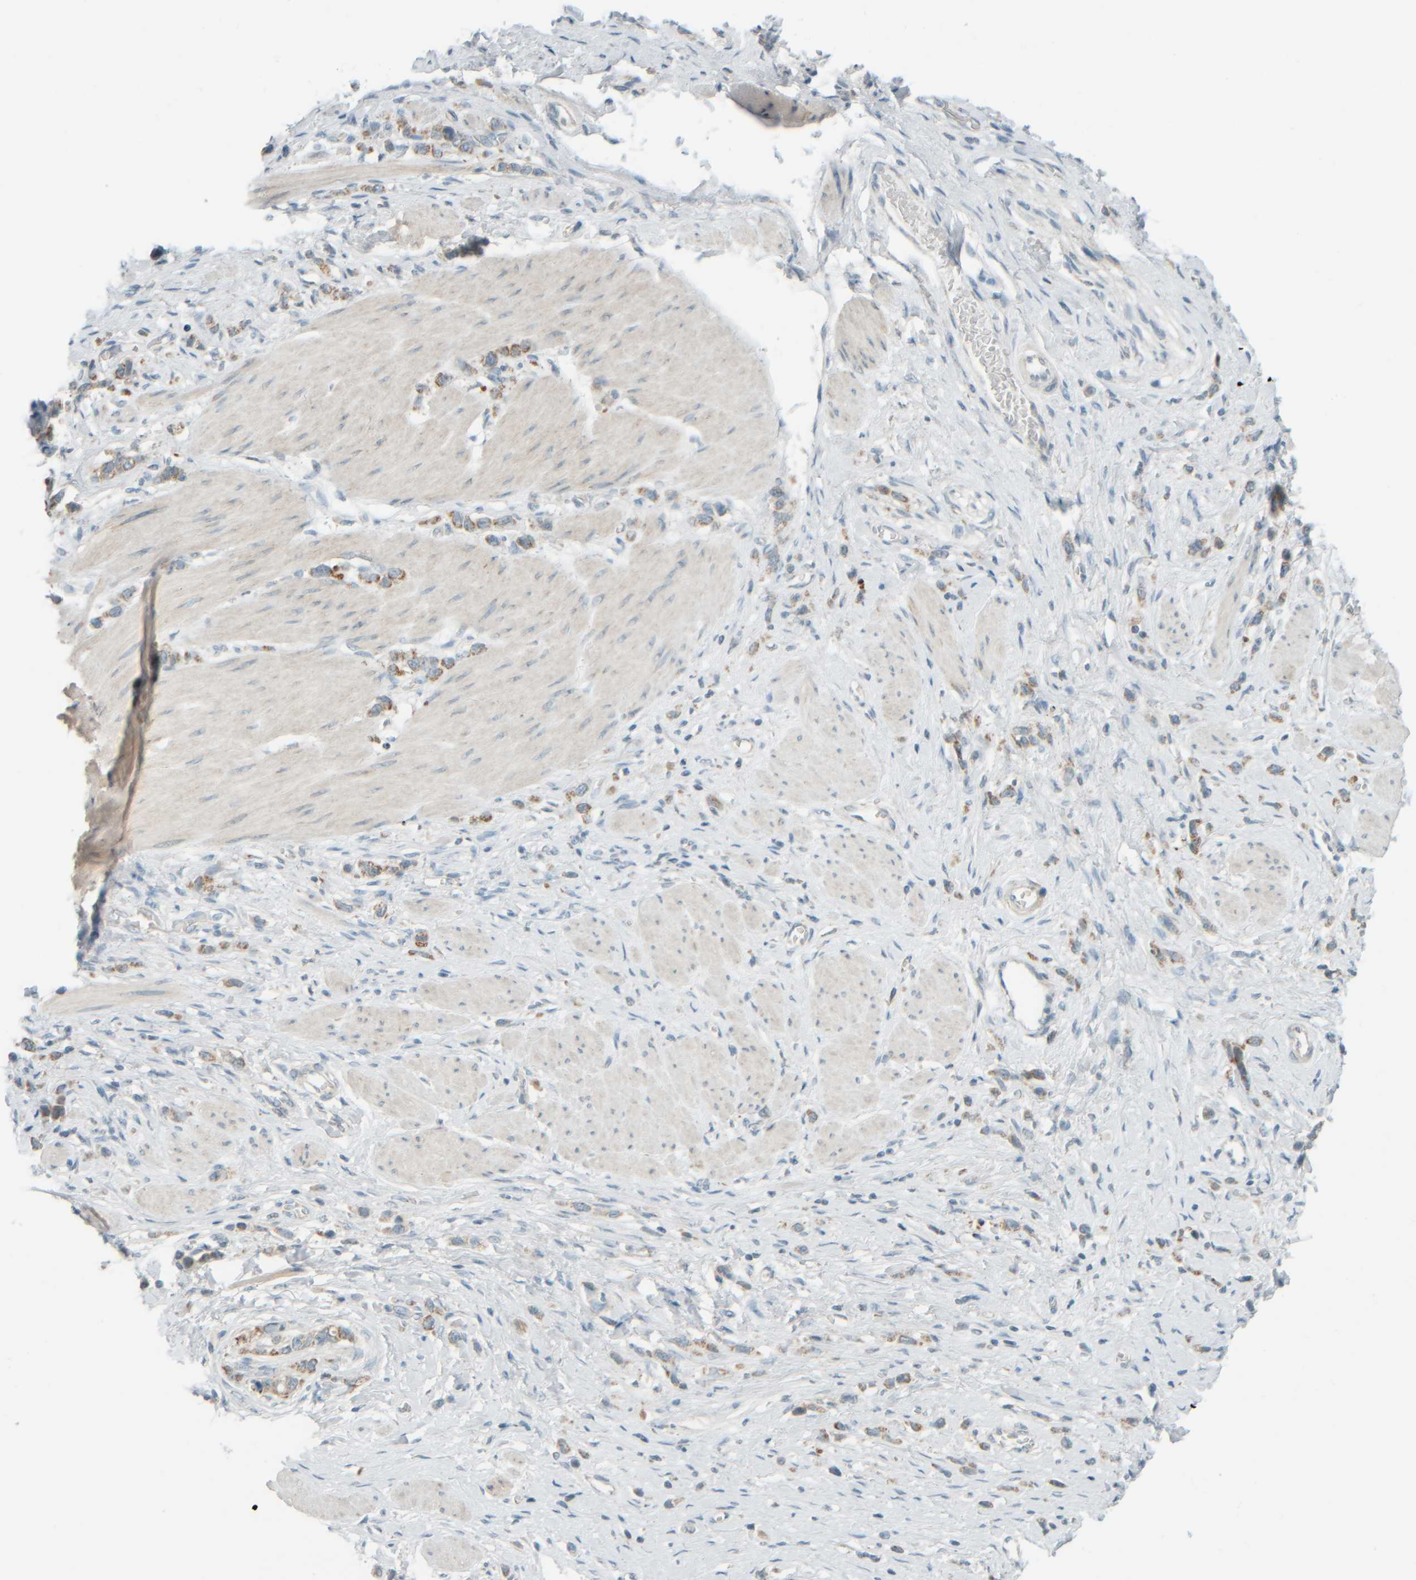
{"staining": {"intensity": "moderate", "quantity": "25%-75%", "location": "cytoplasmic/membranous"}, "tissue": "stomach cancer", "cell_type": "Tumor cells", "image_type": "cancer", "snomed": [{"axis": "morphology", "description": "Adenocarcinoma, NOS"}, {"axis": "topography", "description": "Stomach"}], "caption": "Brown immunohistochemical staining in stomach adenocarcinoma shows moderate cytoplasmic/membranous positivity in about 25%-75% of tumor cells. The protein of interest is stained brown, and the nuclei are stained in blue (DAB (3,3'-diaminobenzidine) IHC with brightfield microscopy, high magnification).", "gene": "PTGES3L-AARSD1", "patient": {"sex": "female", "age": 65}}